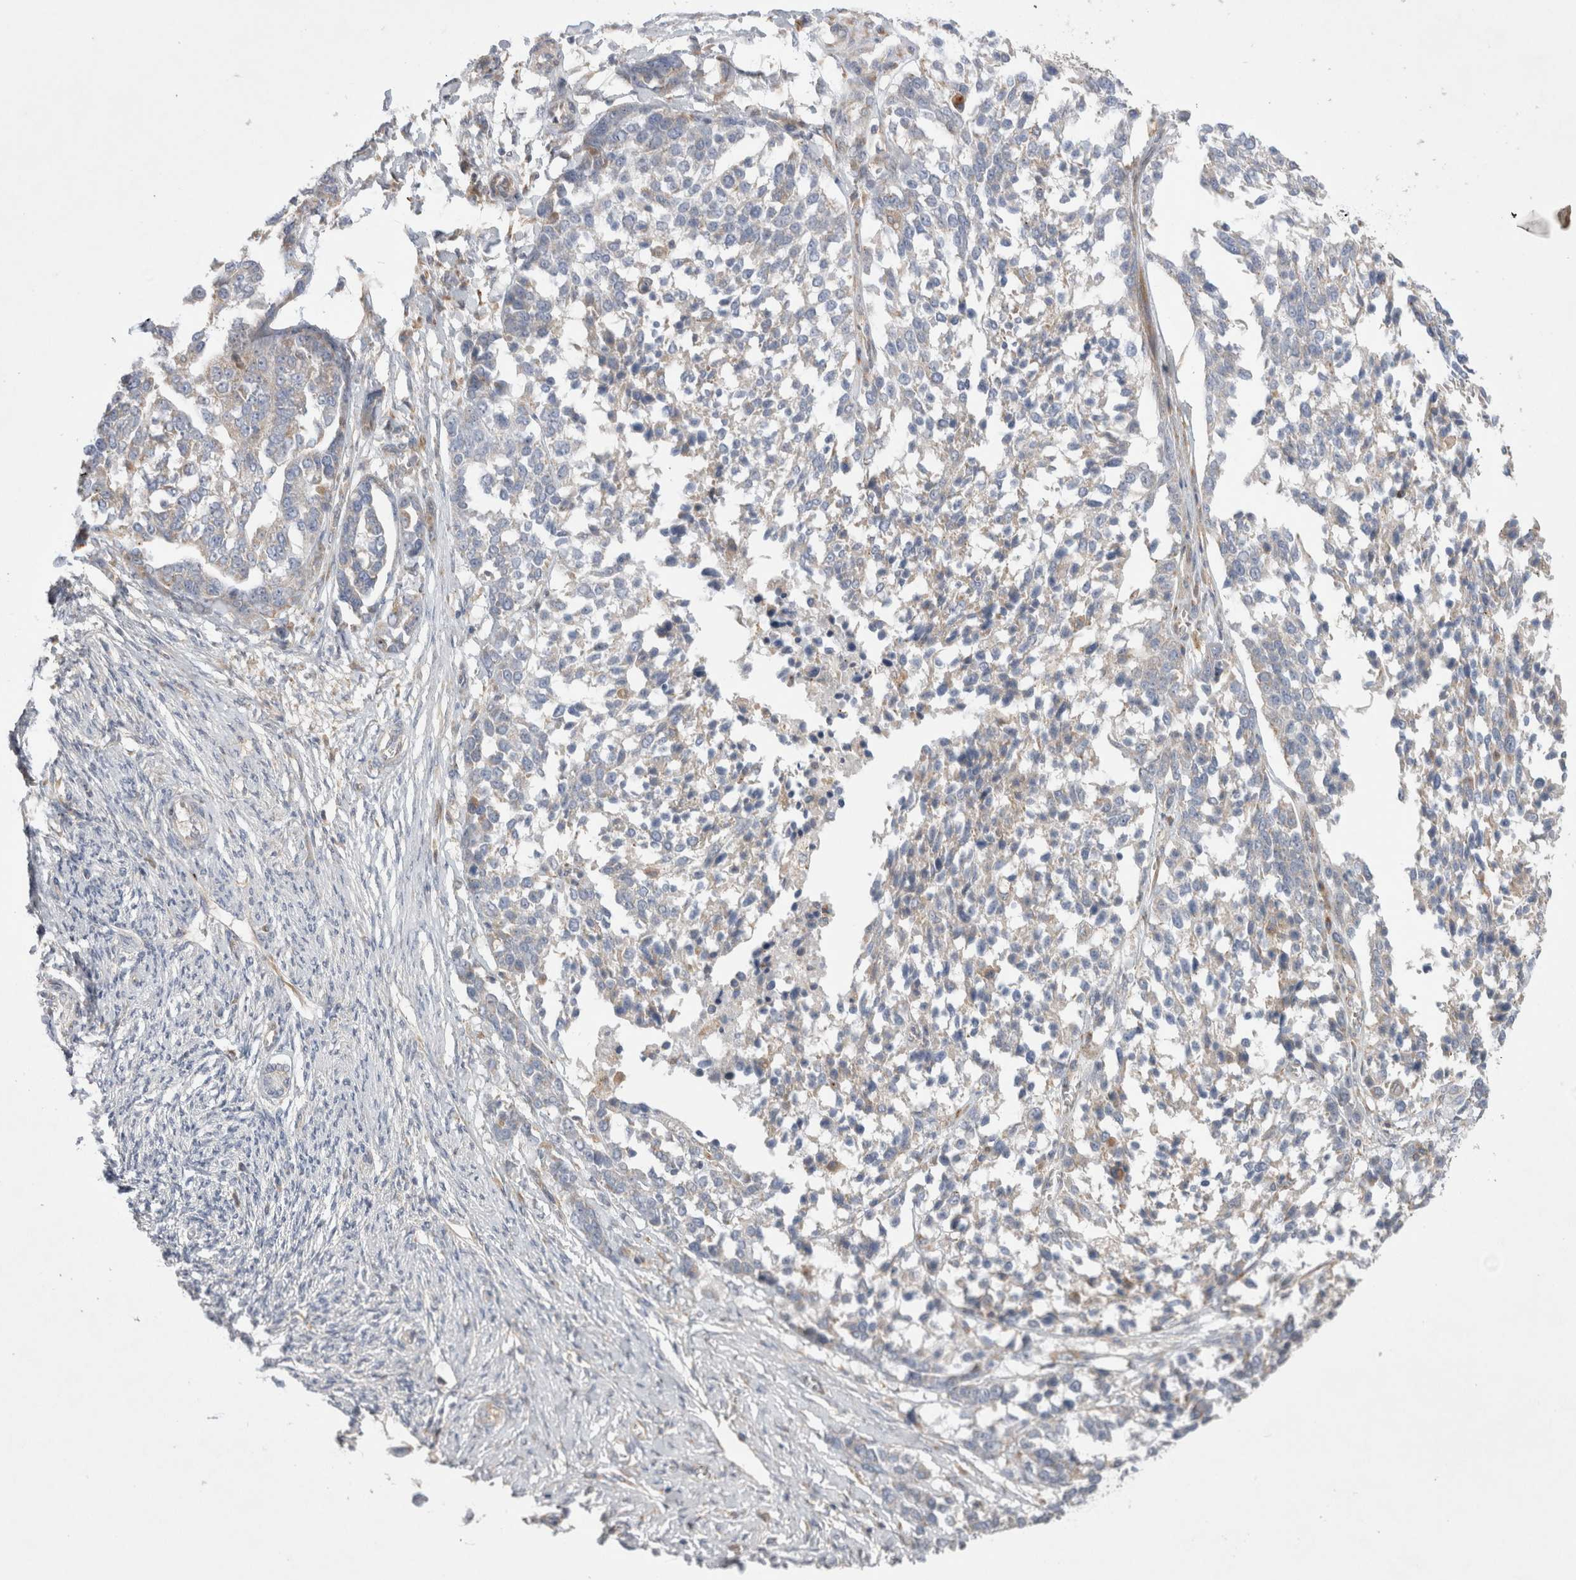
{"staining": {"intensity": "negative", "quantity": "none", "location": "none"}, "tissue": "ovarian cancer", "cell_type": "Tumor cells", "image_type": "cancer", "snomed": [{"axis": "morphology", "description": "Cystadenocarcinoma, serous, NOS"}, {"axis": "topography", "description": "Ovary"}], "caption": "A micrograph of human ovarian cancer (serous cystadenocarcinoma) is negative for staining in tumor cells.", "gene": "TBC1D16", "patient": {"sex": "female", "age": 44}}